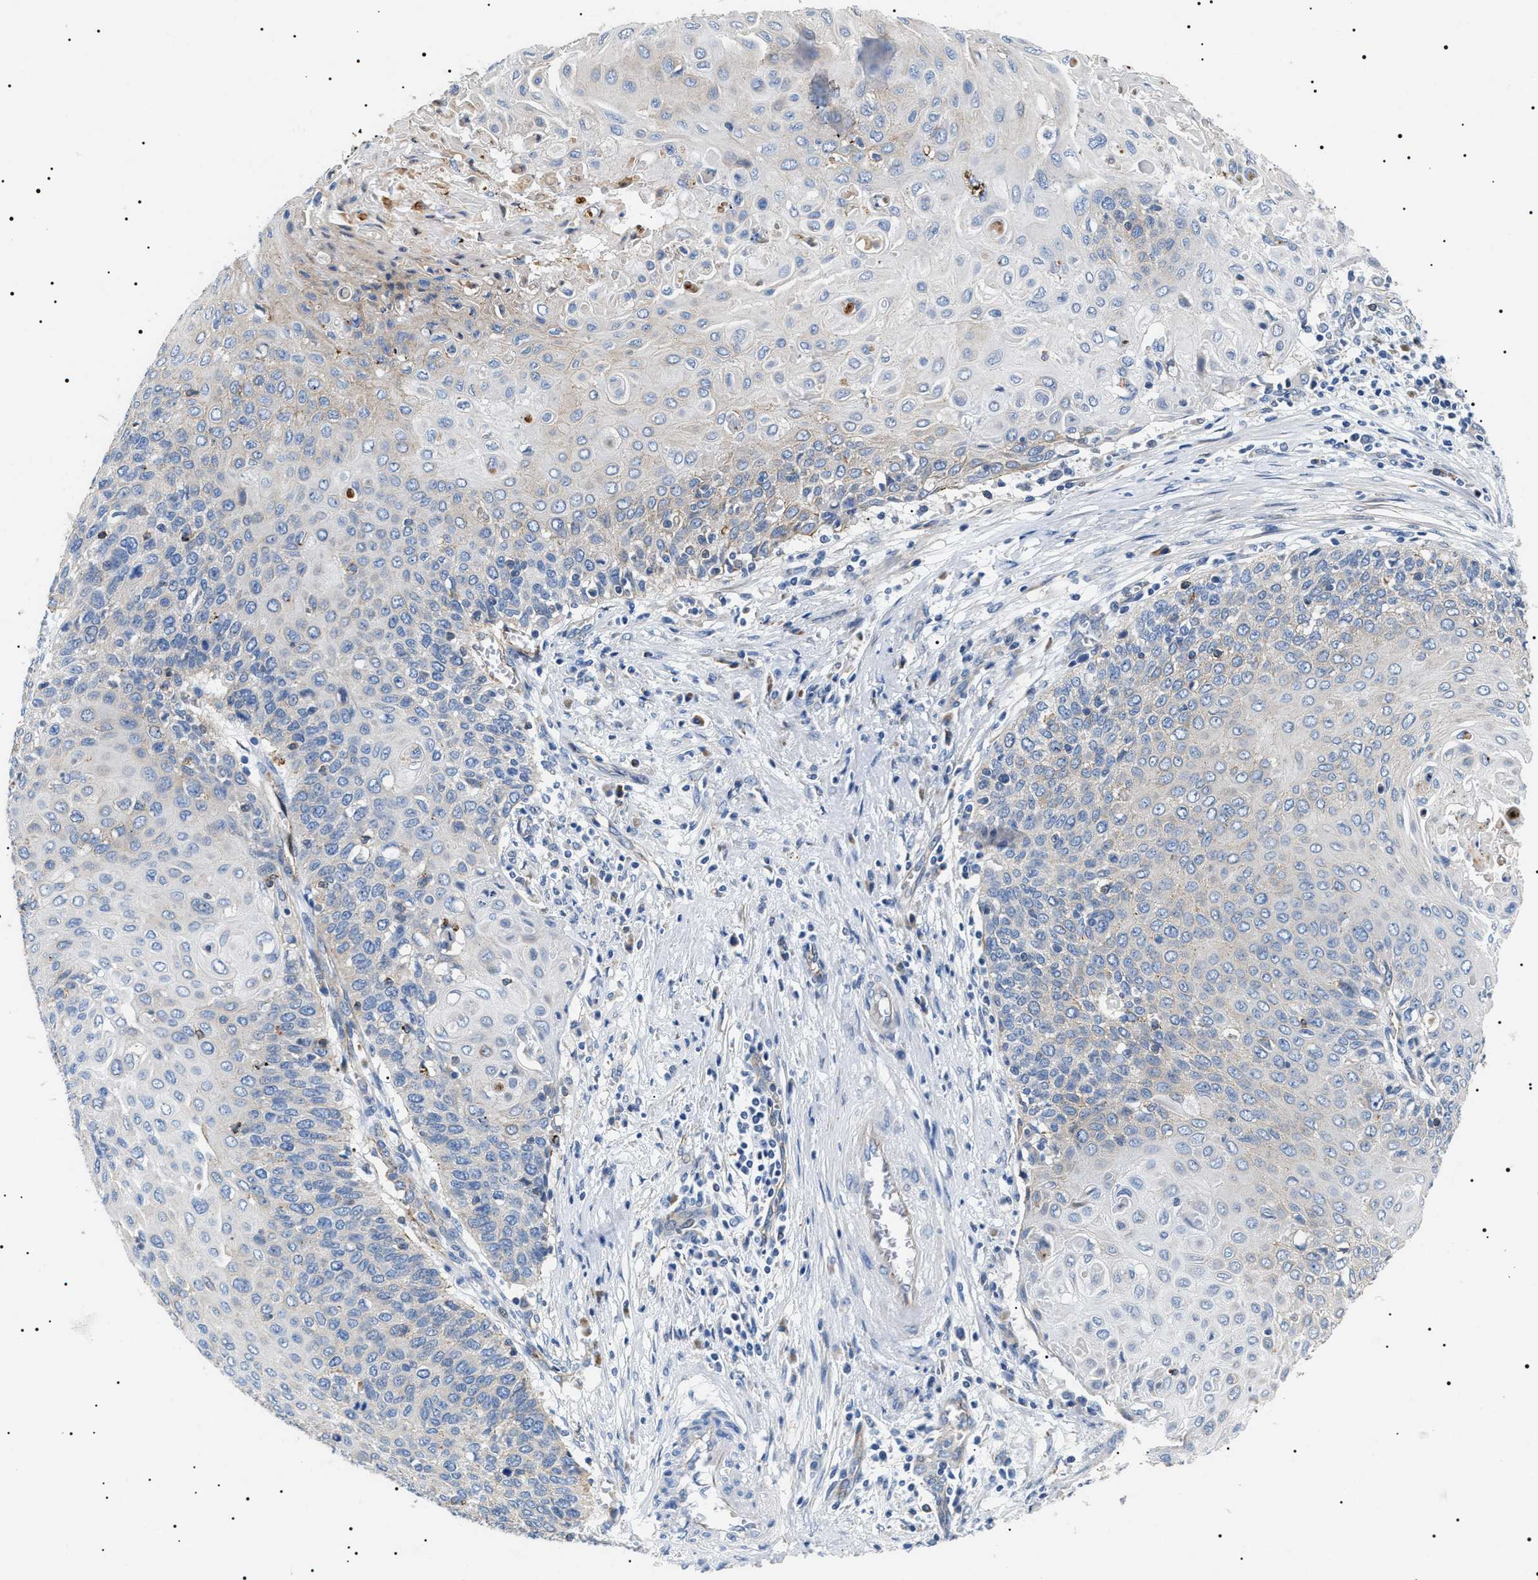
{"staining": {"intensity": "negative", "quantity": "none", "location": "none"}, "tissue": "cervical cancer", "cell_type": "Tumor cells", "image_type": "cancer", "snomed": [{"axis": "morphology", "description": "Squamous cell carcinoma, NOS"}, {"axis": "topography", "description": "Cervix"}], "caption": "An image of cervical cancer stained for a protein reveals no brown staining in tumor cells. Nuclei are stained in blue.", "gene": "TMEM222", "patient": {"sex": "female", "age": 39}}